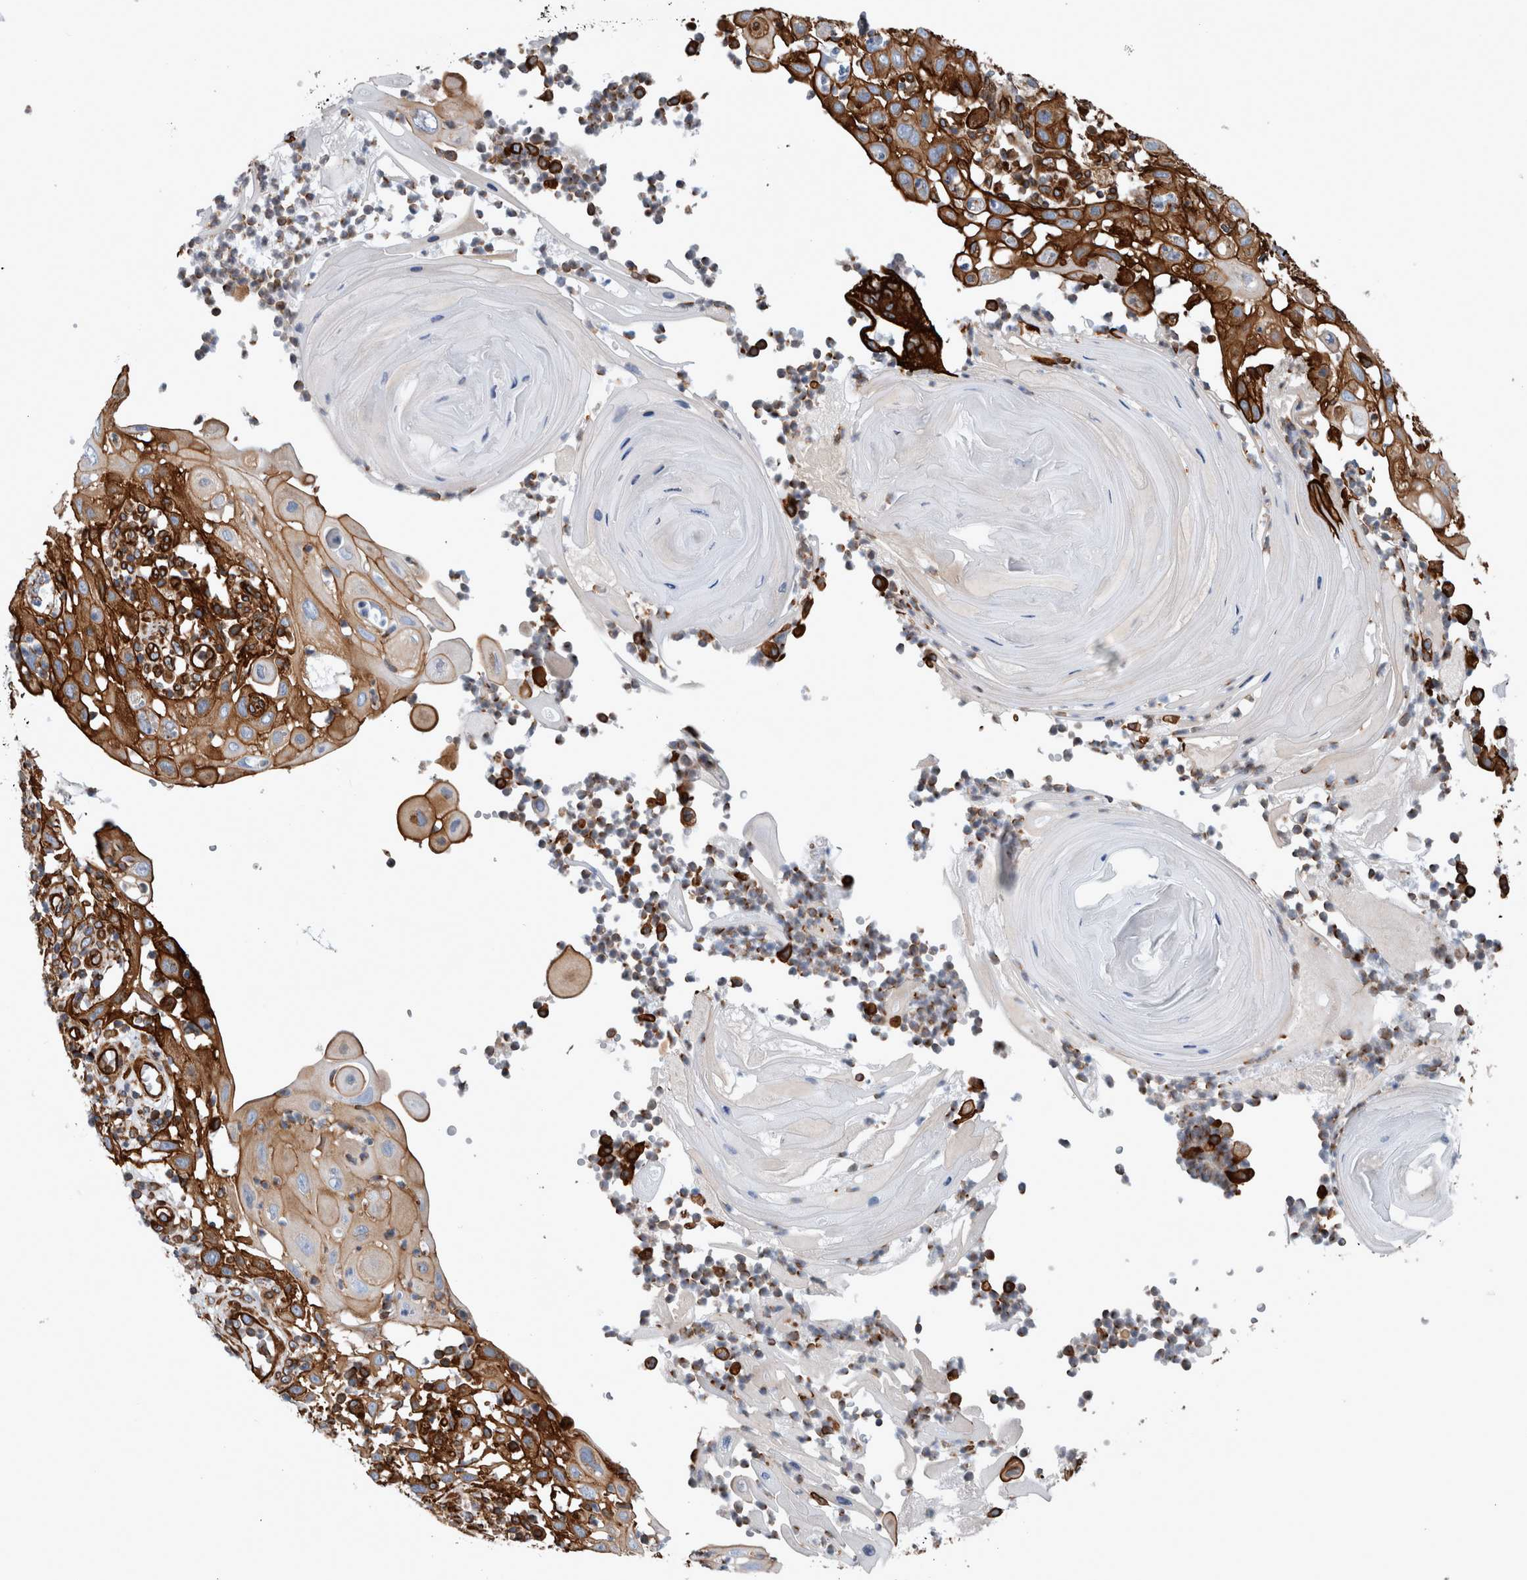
{"staining": {"intensity": "strong", "quantity": ">75%", "location": "cytoplasmic/membranous"}, "tissue": "skin cancer", "cell_type": "Tumor cells", "image_type": "cancer", "snomed": [{"axis": "morphology", "description": "Normal tissue, NOS"}, {"axis": "morphology", "description": "Squamous cell carcinoma, NOS"}, {"axis": "topography", "description": "Skin"}], "caption": "There is high levels of strong cytoplasmic/membranous expression in tumor cells of squamous cell carcinoma (skin), as demonstrated by immunohistochemical staining (brown color).", "gene": "PLEC", "patient": {"sex": "female", "age": 96}}